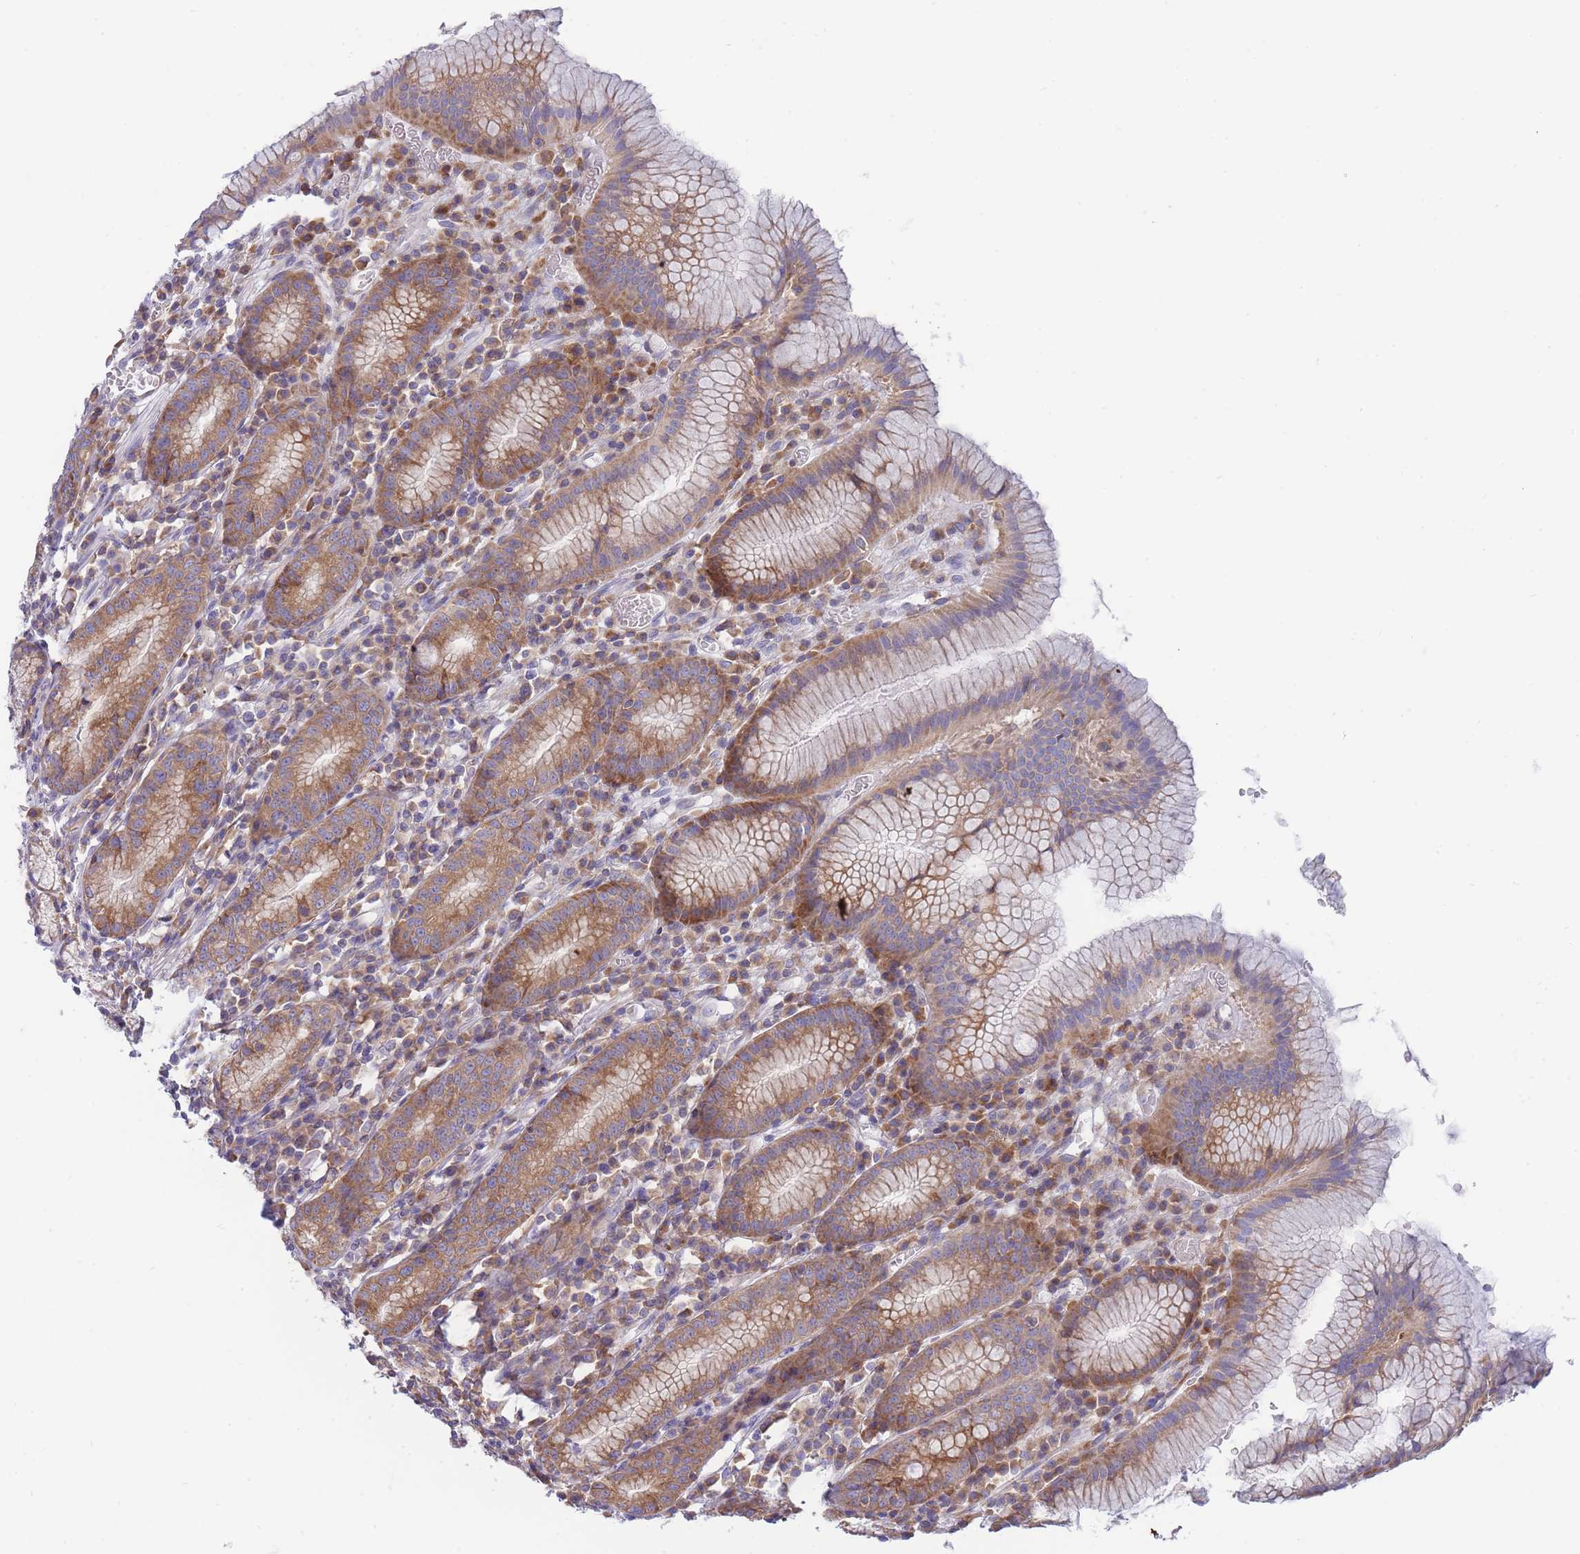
{"staining": {"intensity": "moderate", "quantity": ">75%", "location": "cytoplasmic/membranous"}, "tissue": "stomach", "cell_type": "Glandular cells", "image_type": "normal", "snomed": [{"axis": "morphology", "description": "Normal tissue, NOS"}, {"axis": "topography", "description": "Stomach"}], "caption": "Brown immunohistochemical staining in unremarkable stomach exhibits moderate cytoplasmic/membranous staining in approximately >75% of glandular cells.", "gene": "SH2B2", "patient": {"sex": "male", "age": 55}}